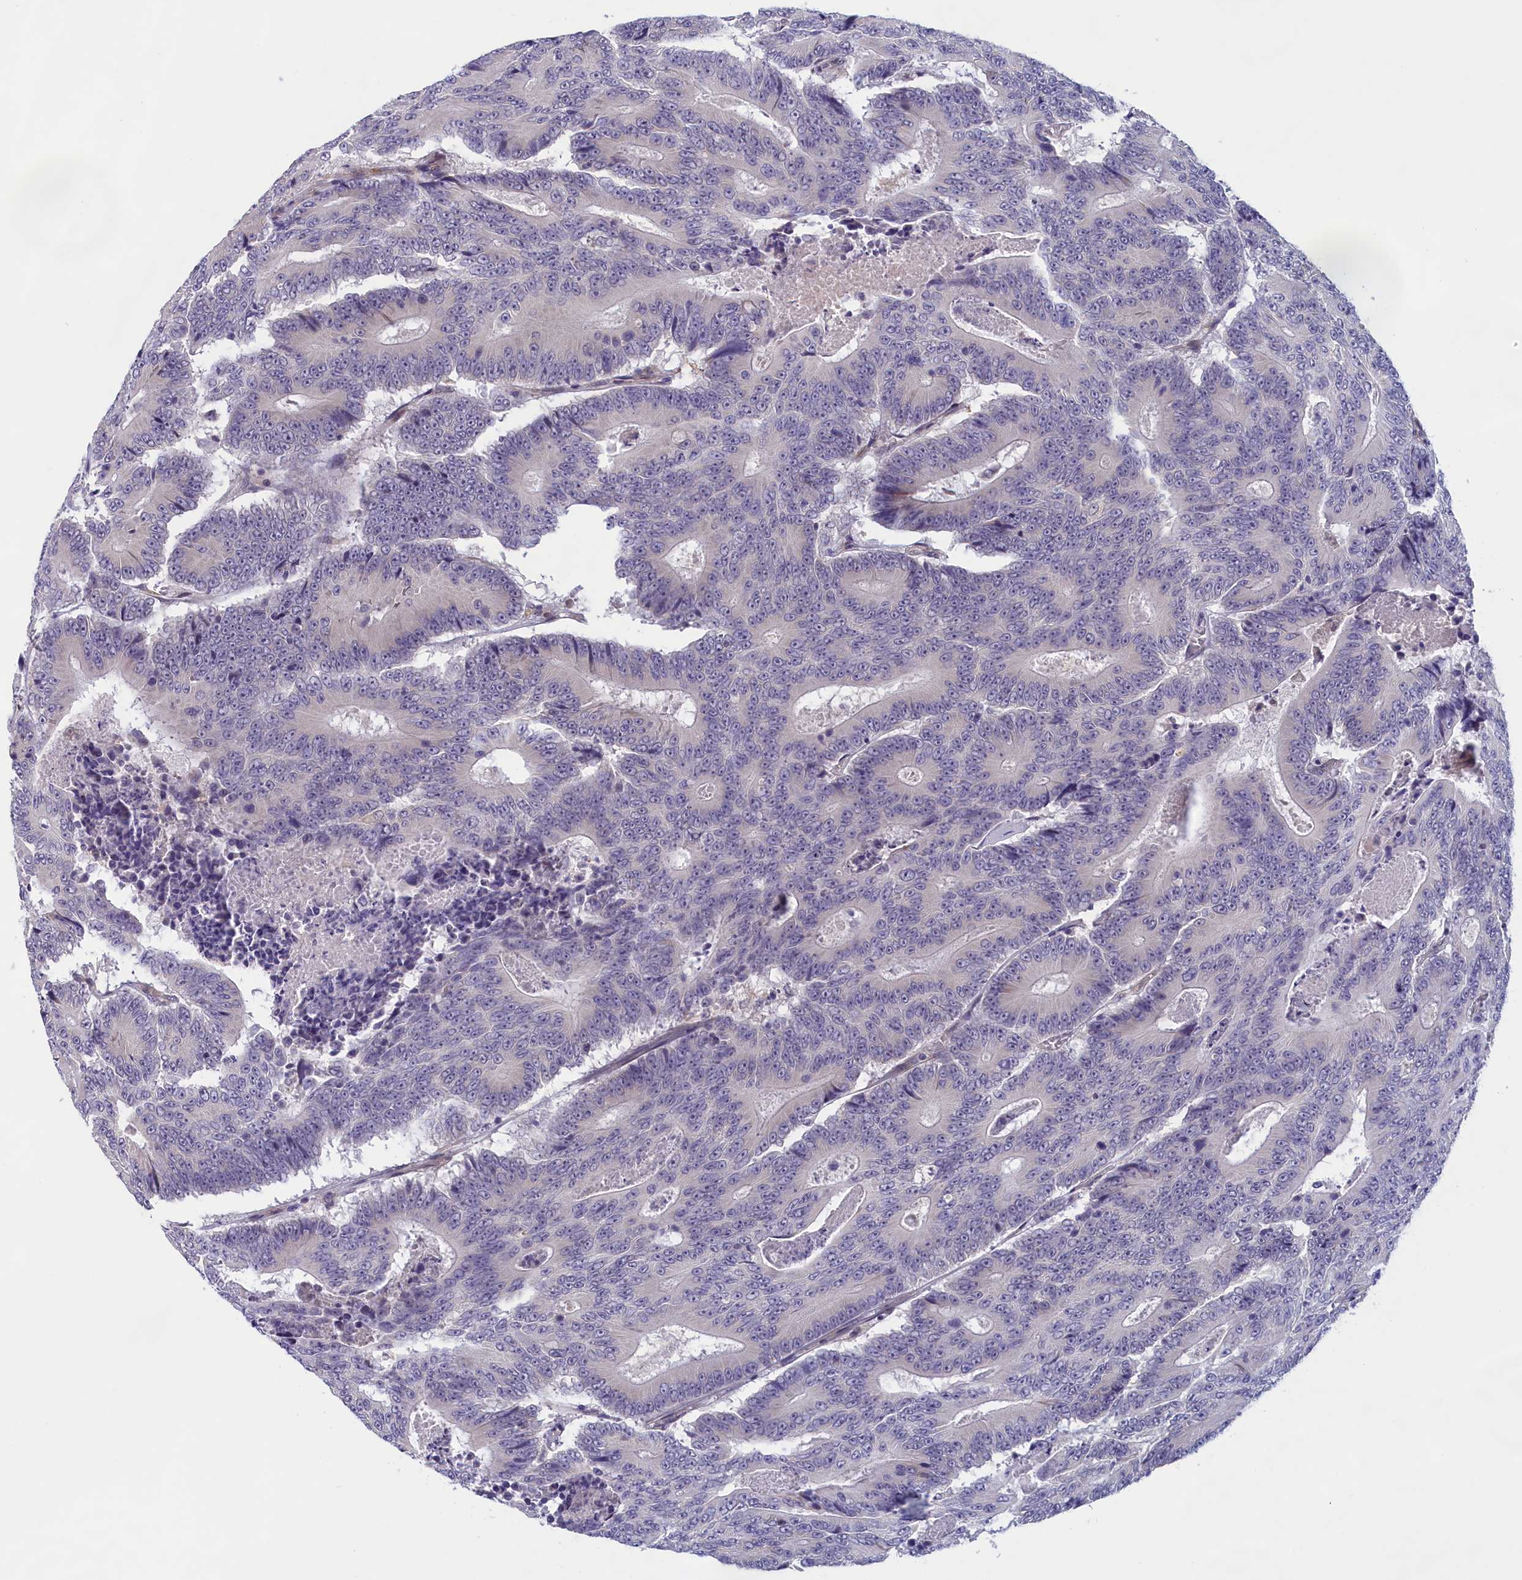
{"staining": {"intensity": "negative", "quantity": "none", "location": "none"}, "tissue": "colorectal cancer", "cell_type": "Tumor cells", "image_type": "cancer", "snomed": [{"axis": "morphology", "description": "Adenocarcinoma, NOS"}, {"axis": "topography", "description": "Colon"}], "caption": "Micrograph shows no significant protein positivity in tumor cells of colorectal adenocarcinoma.", "gene": "IGFALS", "patient": {"sex": "male", "age": 83}}